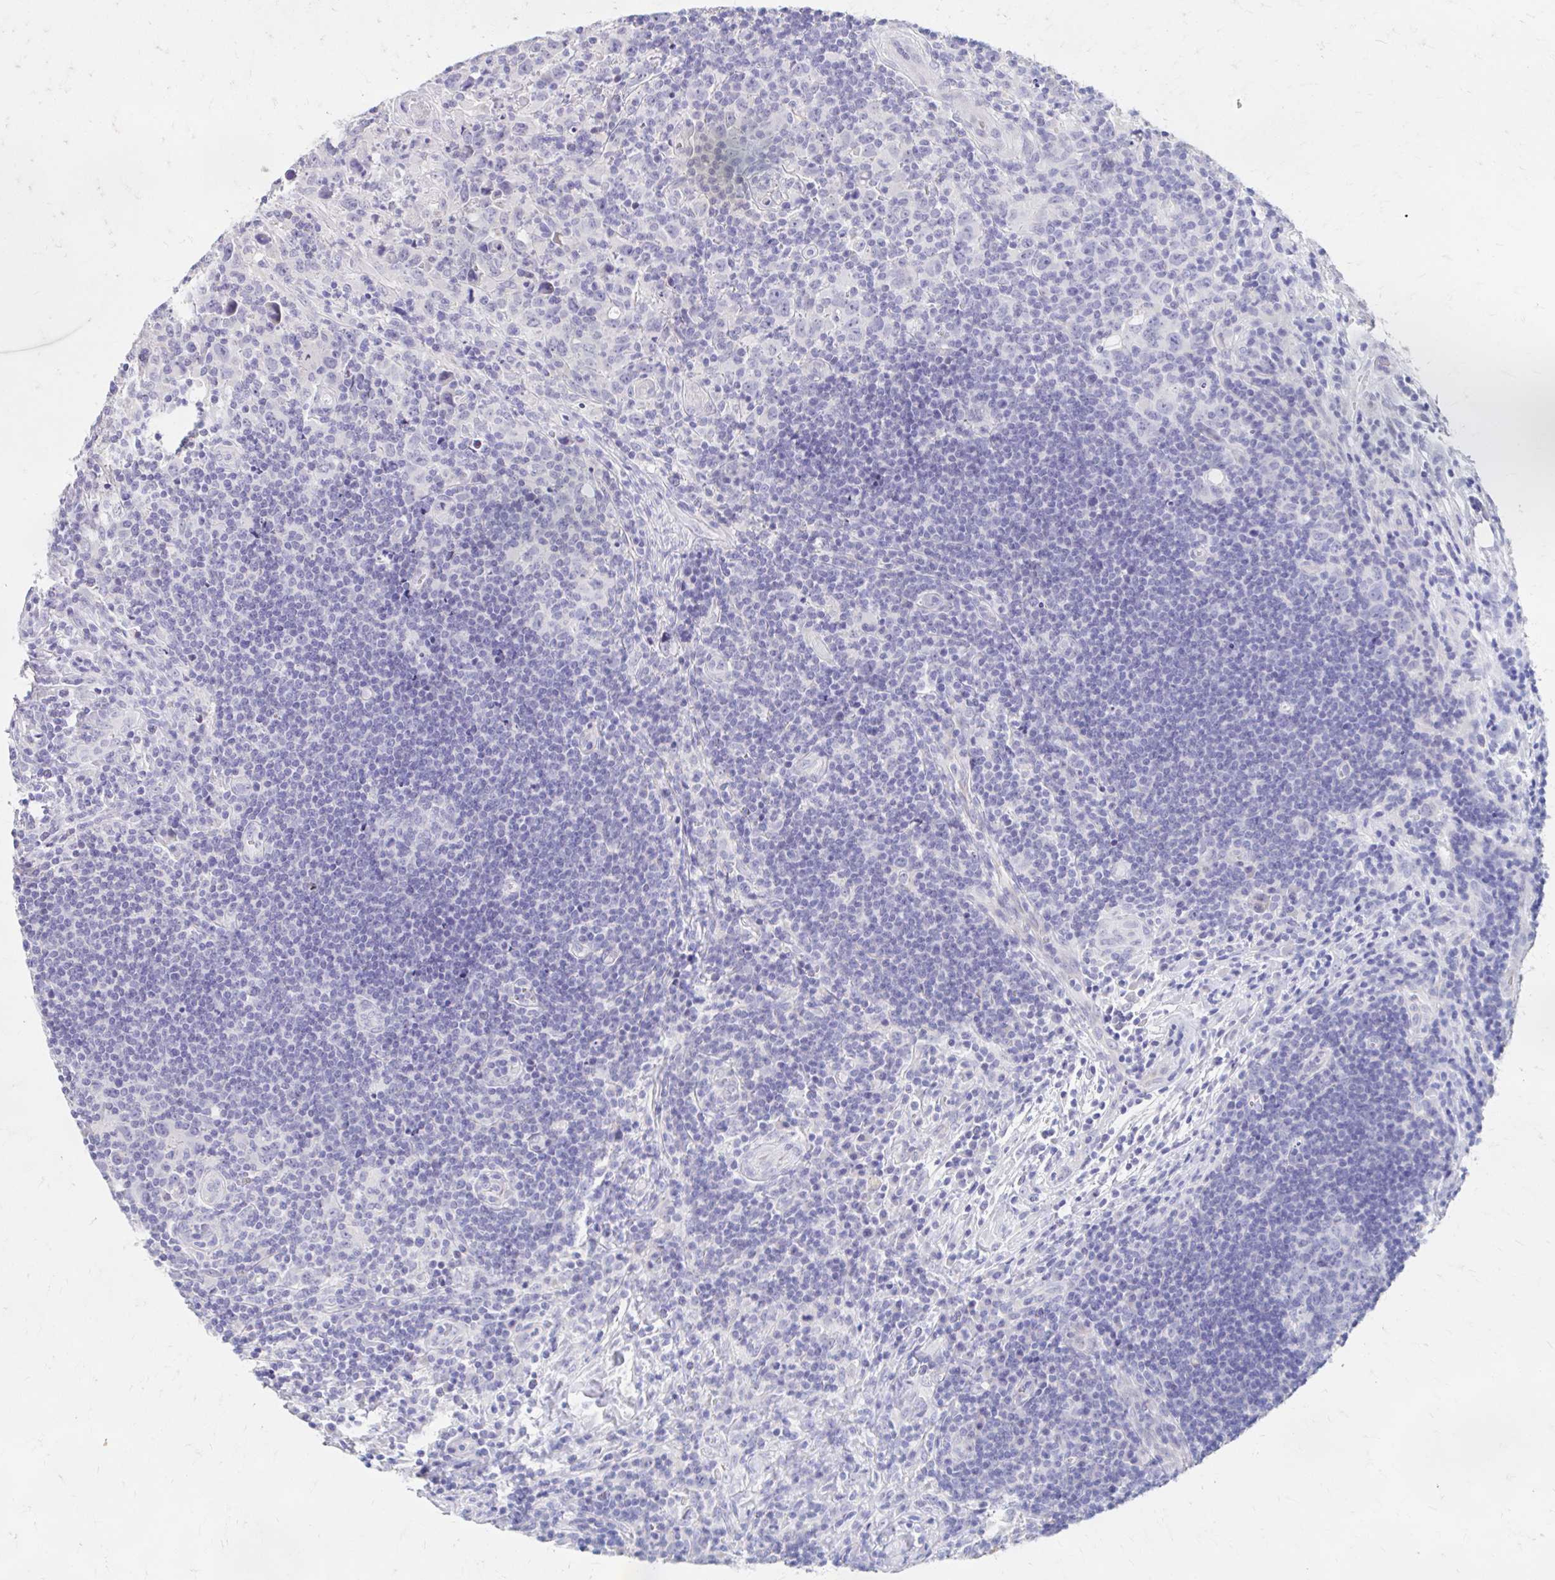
{"staining": {"intensity": "negative", "quantity": "none", "location": "none"}, "tissue": "lymphoma", "cell_type": "Tumor cells", "image_type": "cancer", "snomed": [{"axis": "morphology", "description": "Hodgkin's disease, NOS"}, {"axis": "topography", "description": "Lymph node"}], "caption": "A micrograph of lymphoma stained for a protein exhibits no brown staining in tumor cells.", "gene": "AZGP1", "patient": {"sex": "female", "age": 18}}